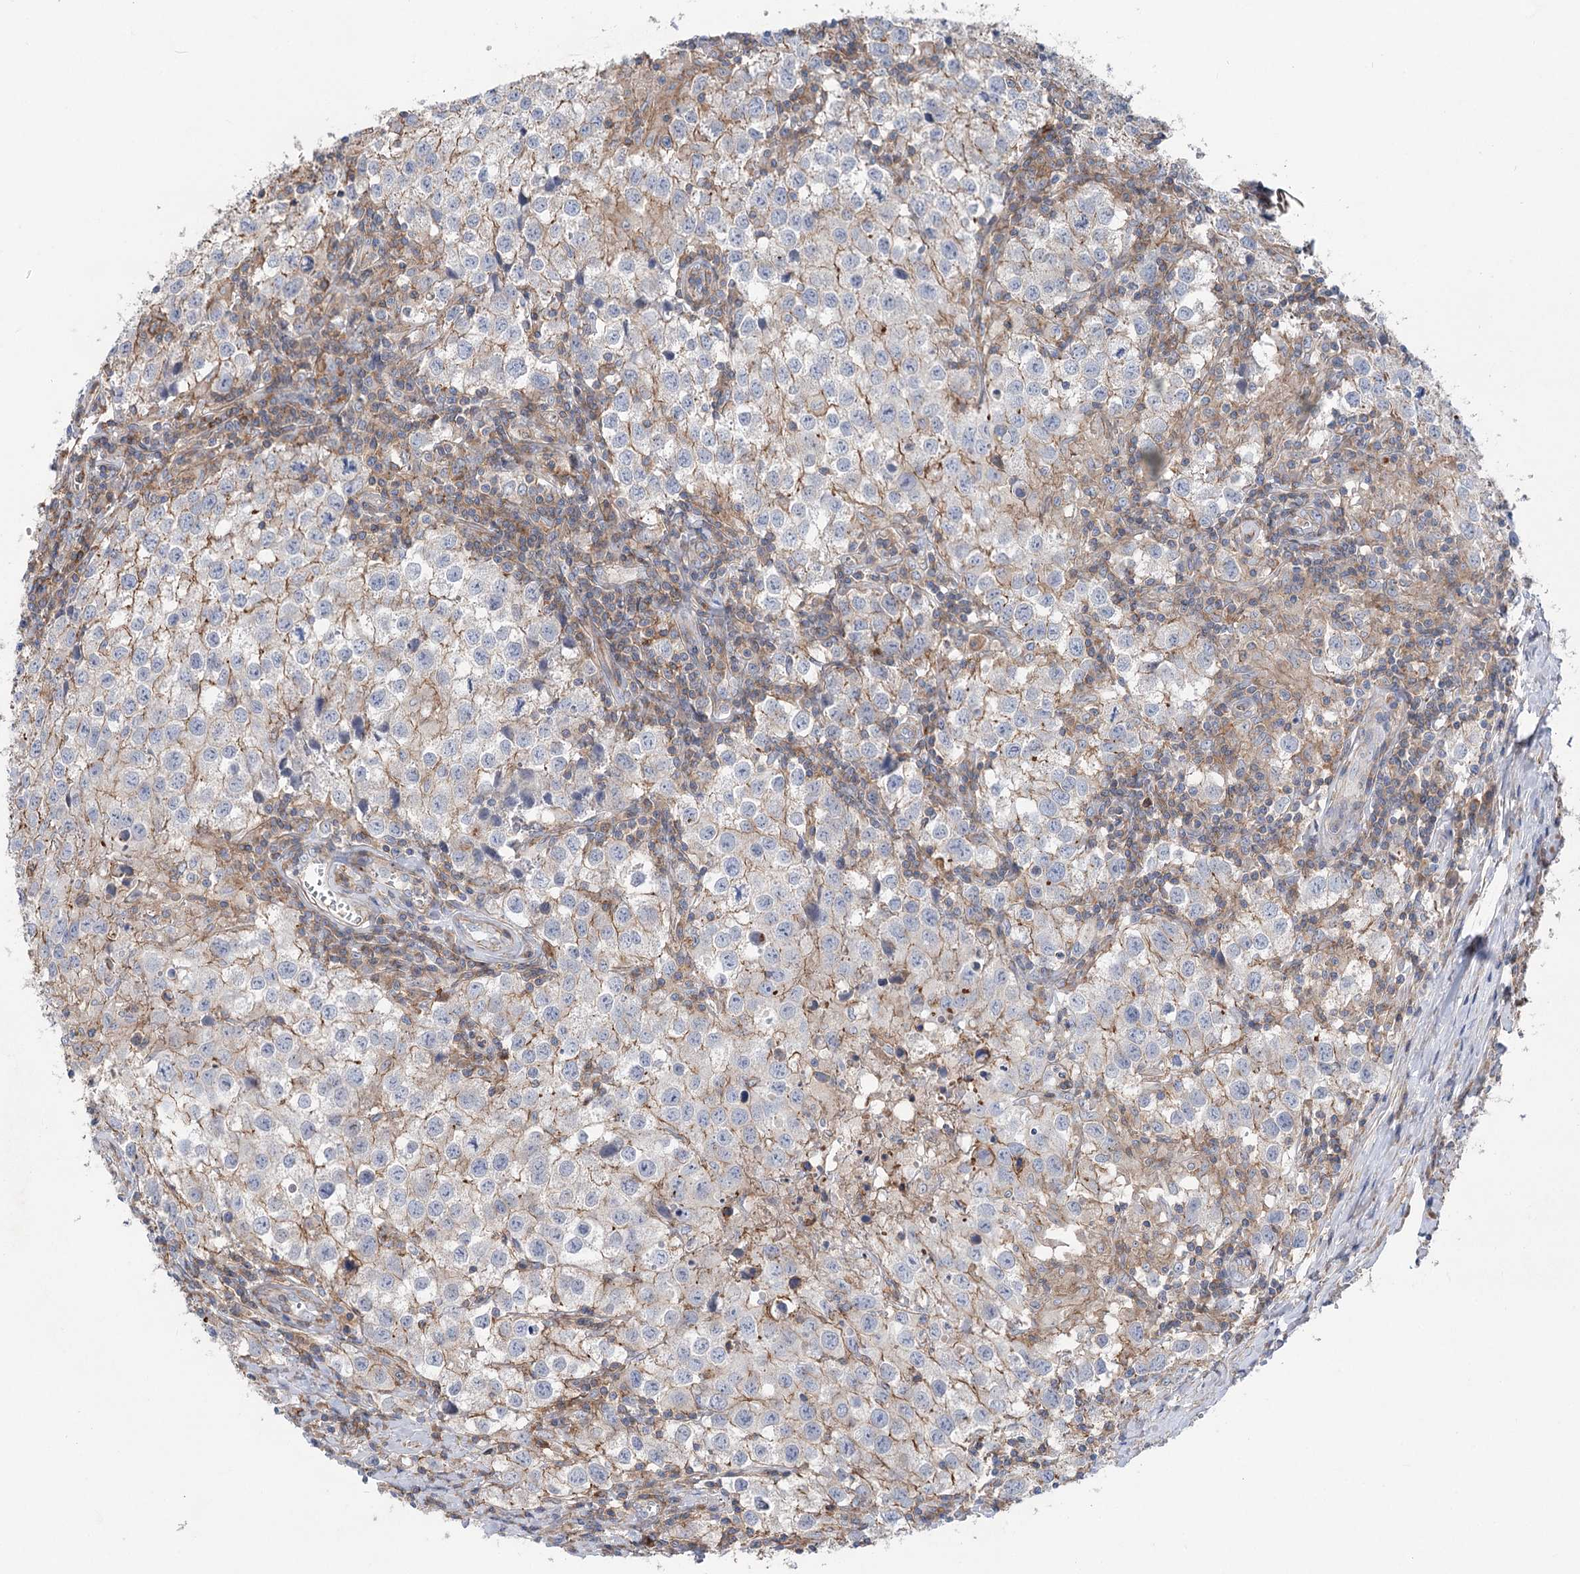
{"staining": {"intensity": "moderate", "quantity": "<25%", "location": "cytoplasmic/membranous"}, "tissue": "testis cancer", "cell_type": "Tumor cells", "image_type": "cancer", "snomed": [{"axis": "morphology", "description": "Seminoma, NOS"}, {"axis": "morphology", "description": "Carcinoma, Embryonal, NOS"}, {"axis": "topography", "description": "Testis"}], "caption": "This image displays immunohistochemistry staining of embryonal carcinoma (testis), with low moderate cytoplasmic/membranous expression in about <25% of tumor cells.", "gene": "LARP1B", "patient": {"sex": "male", "age": 43}}